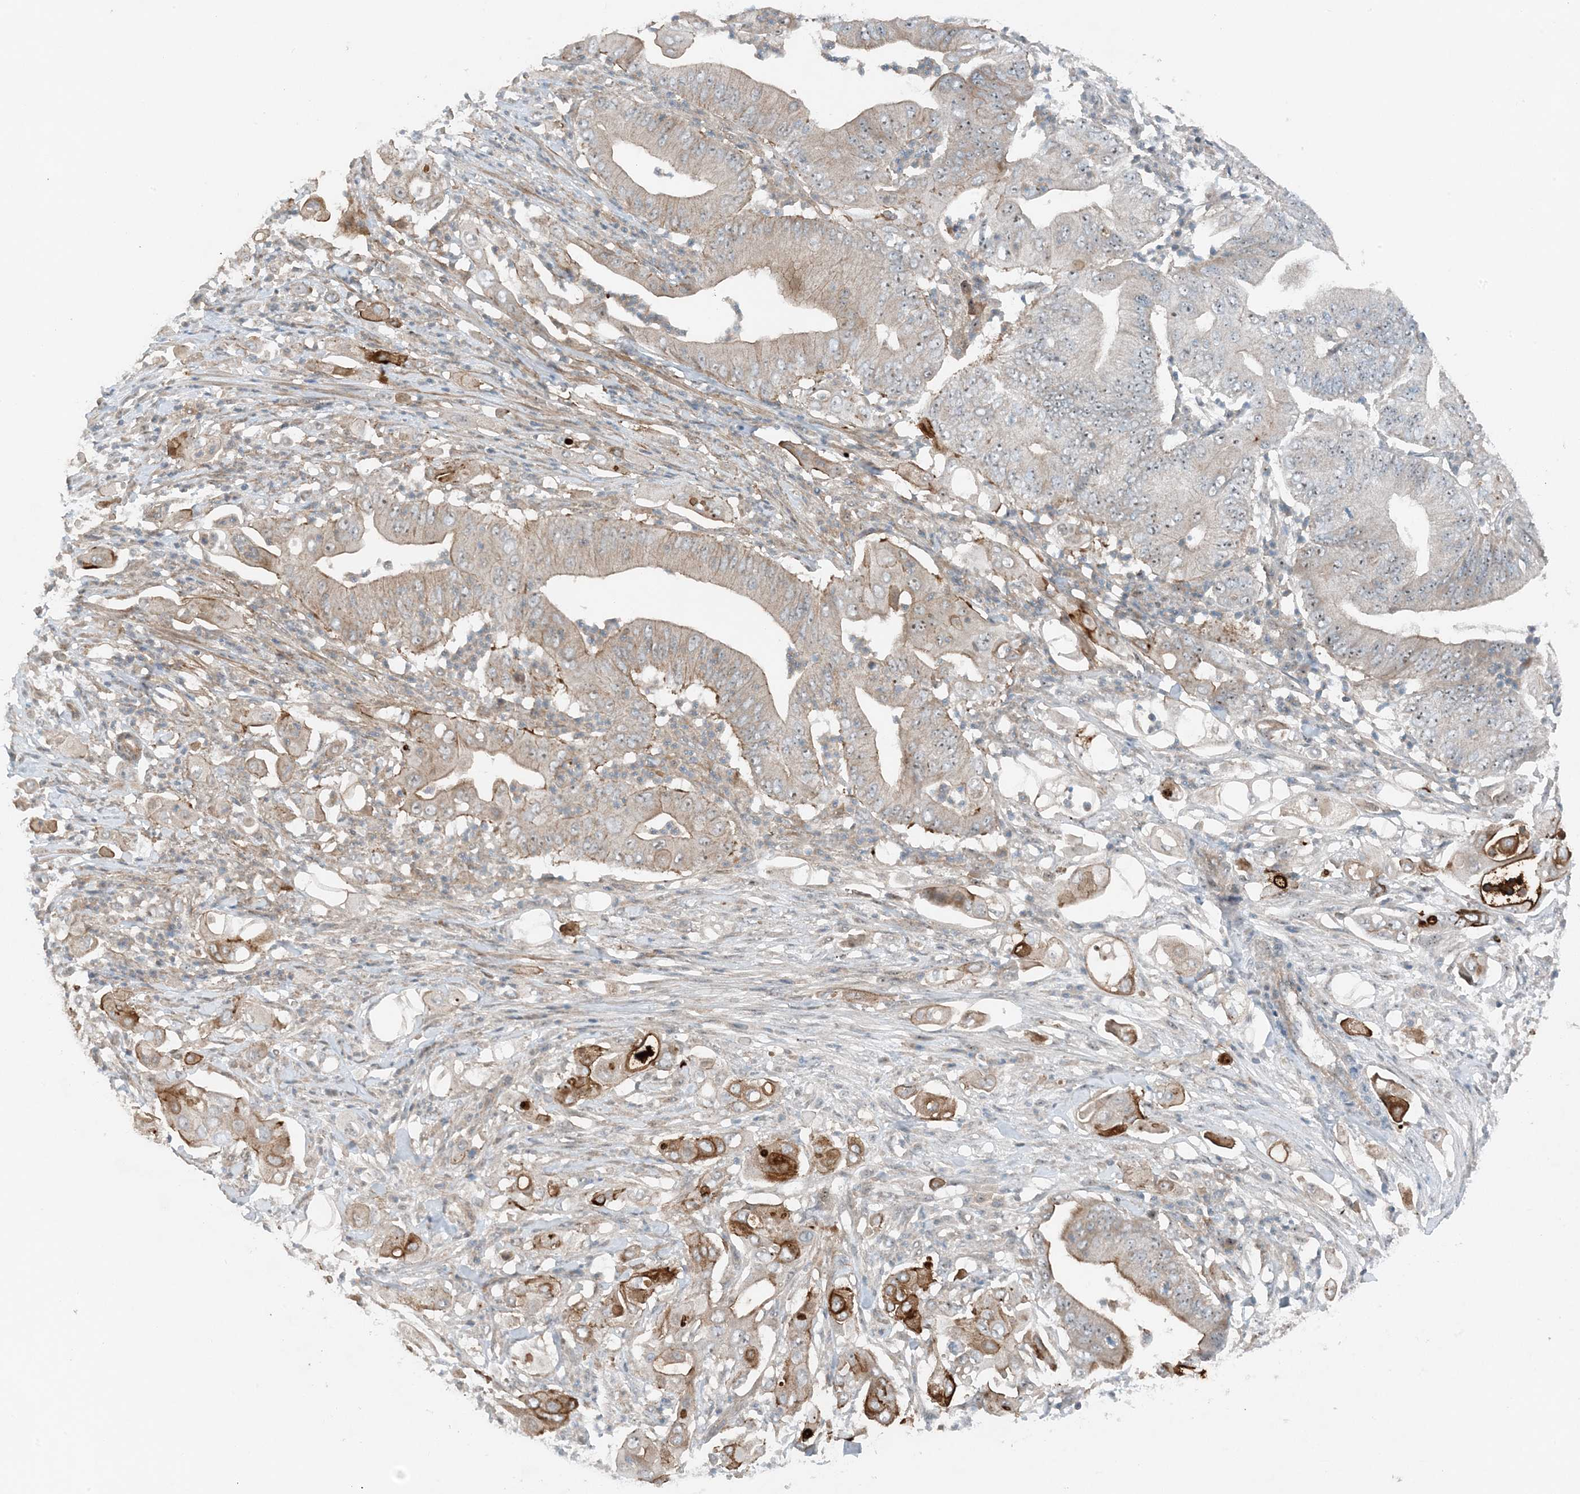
{"staining": {"intensity": "moderate", "quantity": "<25%", "location": "cytoplasmic/membranous"}, "tissue": "pancreatic cancer", "cell_type": "Tumor cells", "image_type": "cancer", "snomed": [{"axis": "morphology", "description": "Adenocarcinoma, NOS"}, {"axis": "topography", "description": "Pancreas"}], "caption": "A low amount of moderate cytoplasmic/membranous positivity is seen in about <25% of tumor cells in adenocarcinoma (pancreatic) tissue.", "gene": "MITD1", "patient": {"sex": "female", "age": 77}}